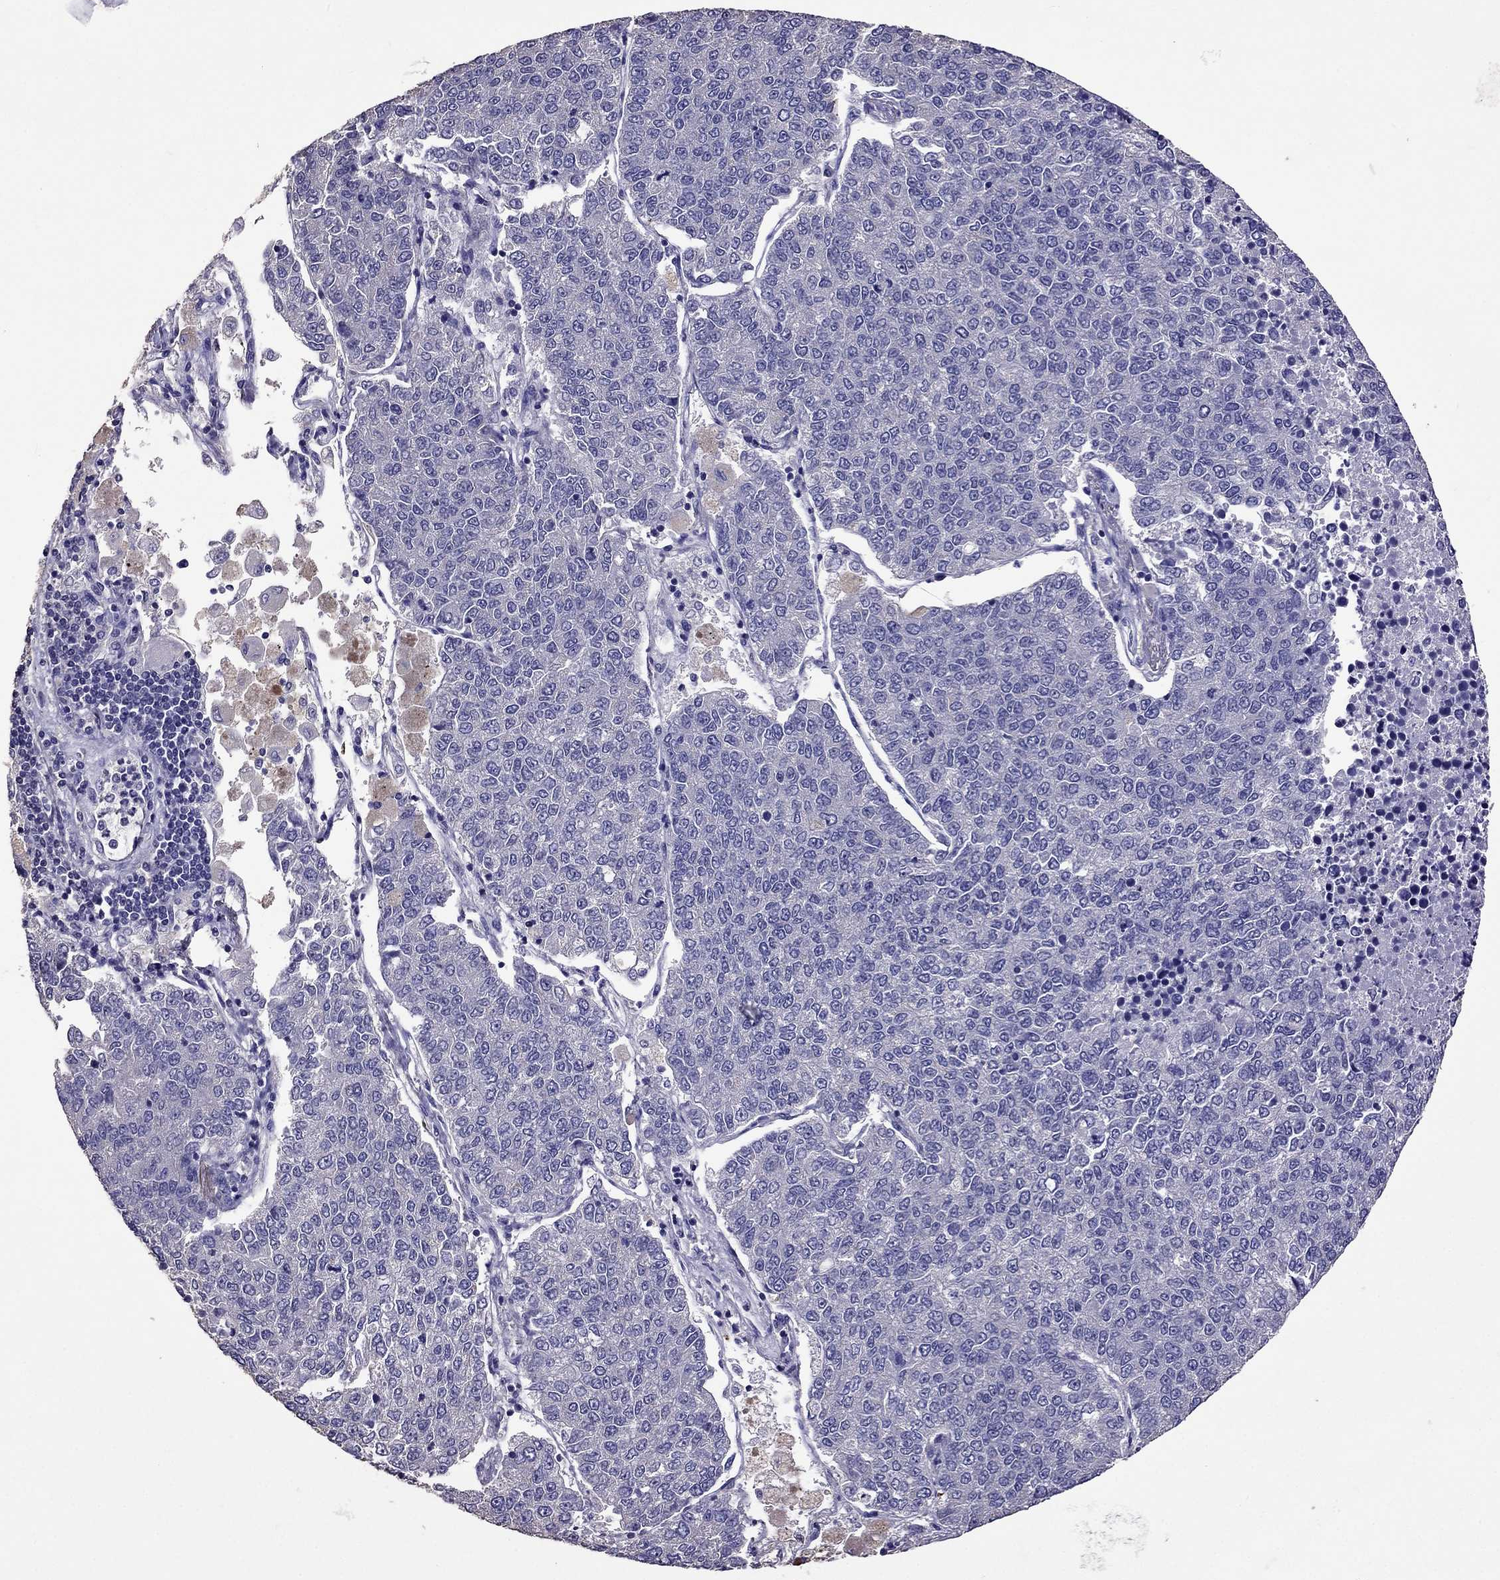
{"staining": {"intensity": "negative", "quantity": "none", "location": "none"}, "tissue": "lung cancer", "cell_type": "Tumor cells", "image_type": "cancer", "snomed": [{"axis": "morphology", "description": "Adenocarcinoma, NOS"}, {"axis": "topography", "description": "Lung"}], "caption": "A high-resolution photomicrograph shows immunohistochemistry staining of lung adenocarcinoma, which displays no significant expression in tumor cells. (Stains: DAB (3,3'-diaminobenzidine) immunohistochemistry with hematoxylin counter stain, Microscopy: brightfield microscopy at high magnification).", "gene": "NKX3-1", "patient": {"sex": "male", "age": 49}}